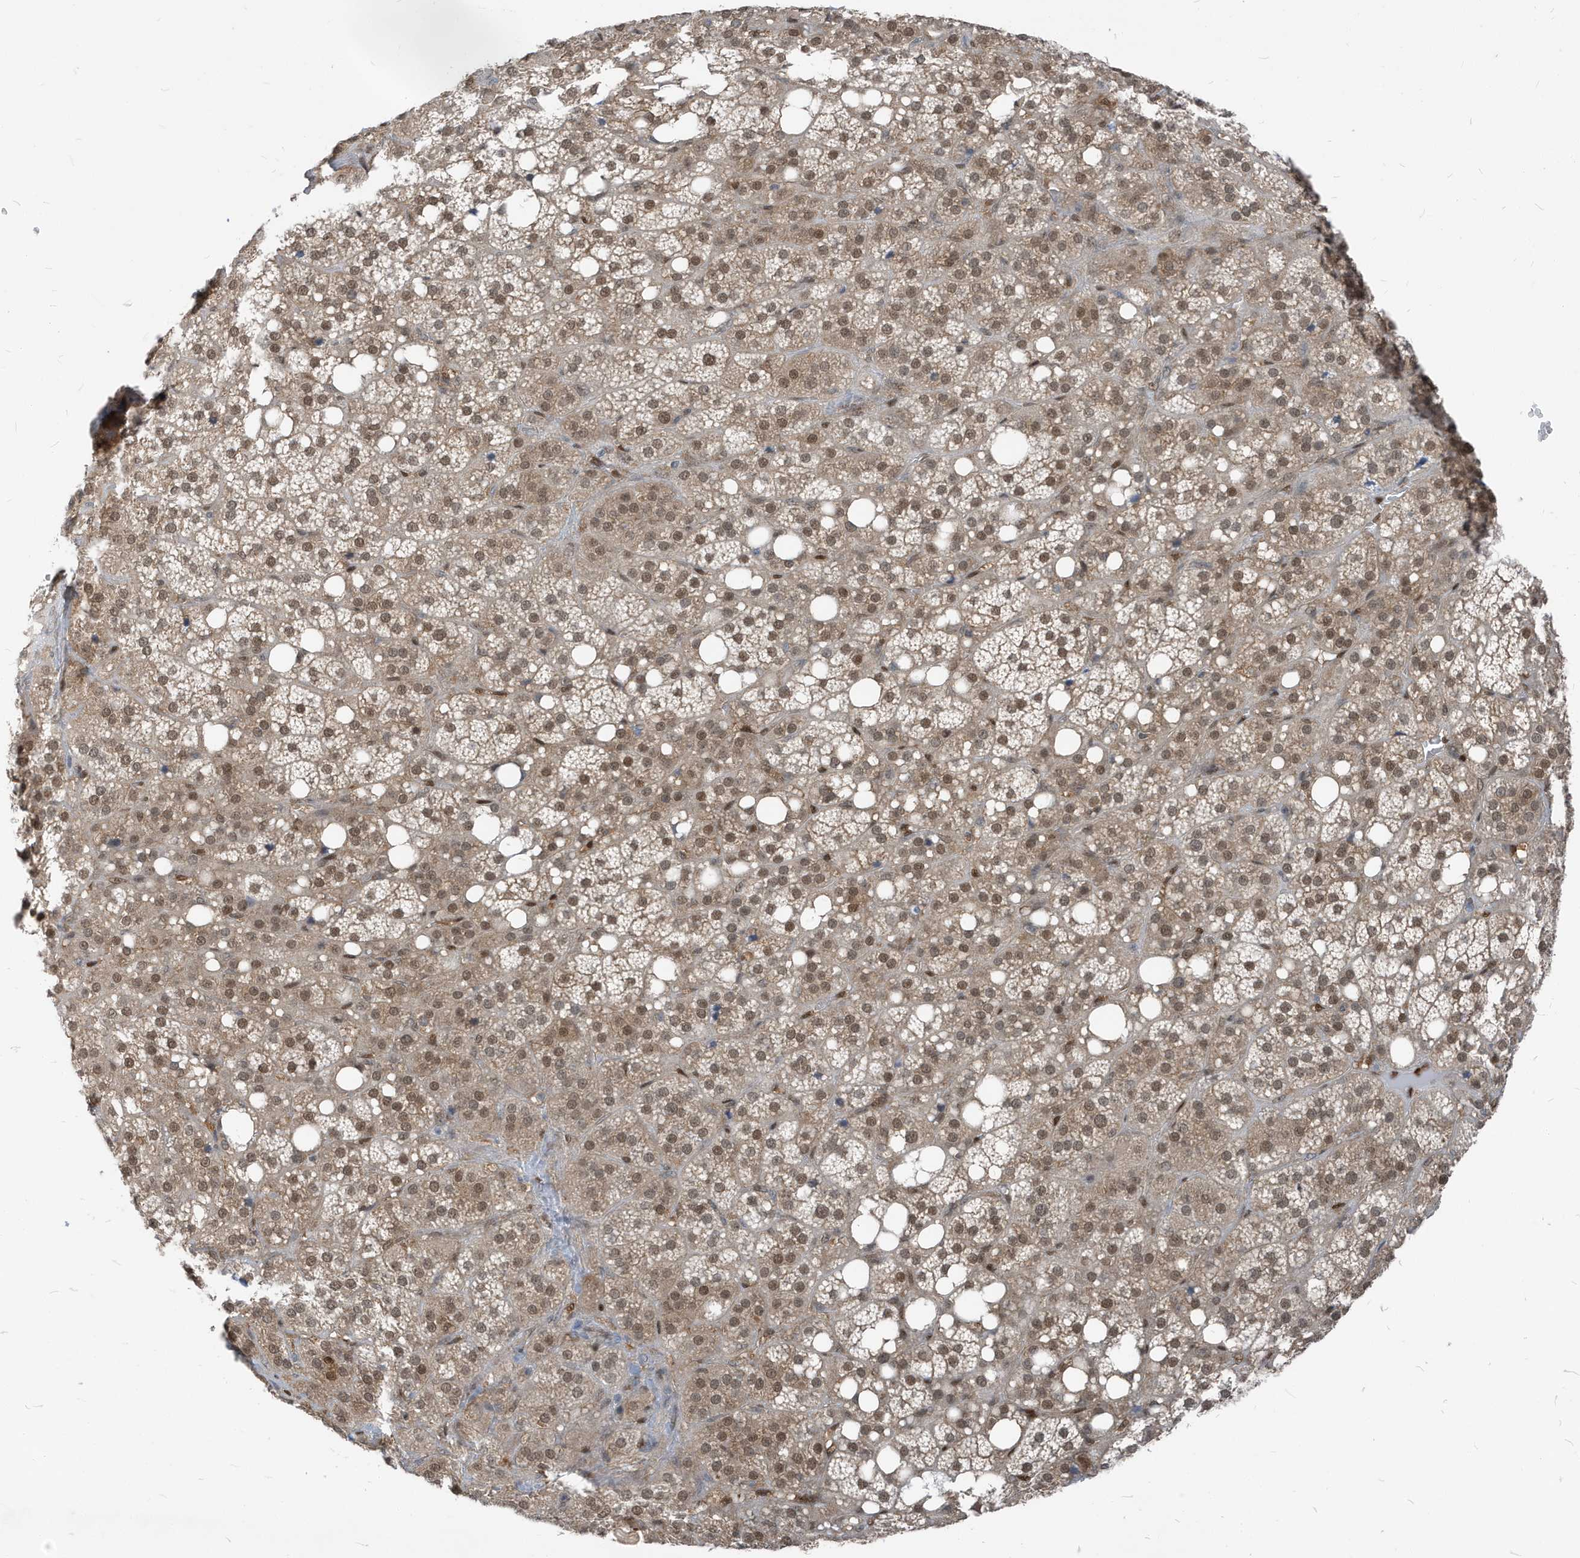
{"staining": {"intensity": "moderate", "quantity": ">75%", "location": "cytoplasmic/membranous,nuclear"}, "tissue": "adrenal gland", "cell_type": "Glandular cells", "image_type": "normal", "snomed": [{"axis": "morphology", "description": "Normal tissue, NOS"}, {"axis": "topography", "description": "Adrenal gland"}], "caption": "A histopathology image of human adrenal gland stained for a protein reveals moderate cytoplasmic/membranous,nuclear brown staining in glandular cells. The protein is stained brown, and the nuclei are stained in blue (DAB IHC with brightfield microscopy, high magnification).", "gene": "NCOA7", "patient": {"sex": "female", "age": 59}}